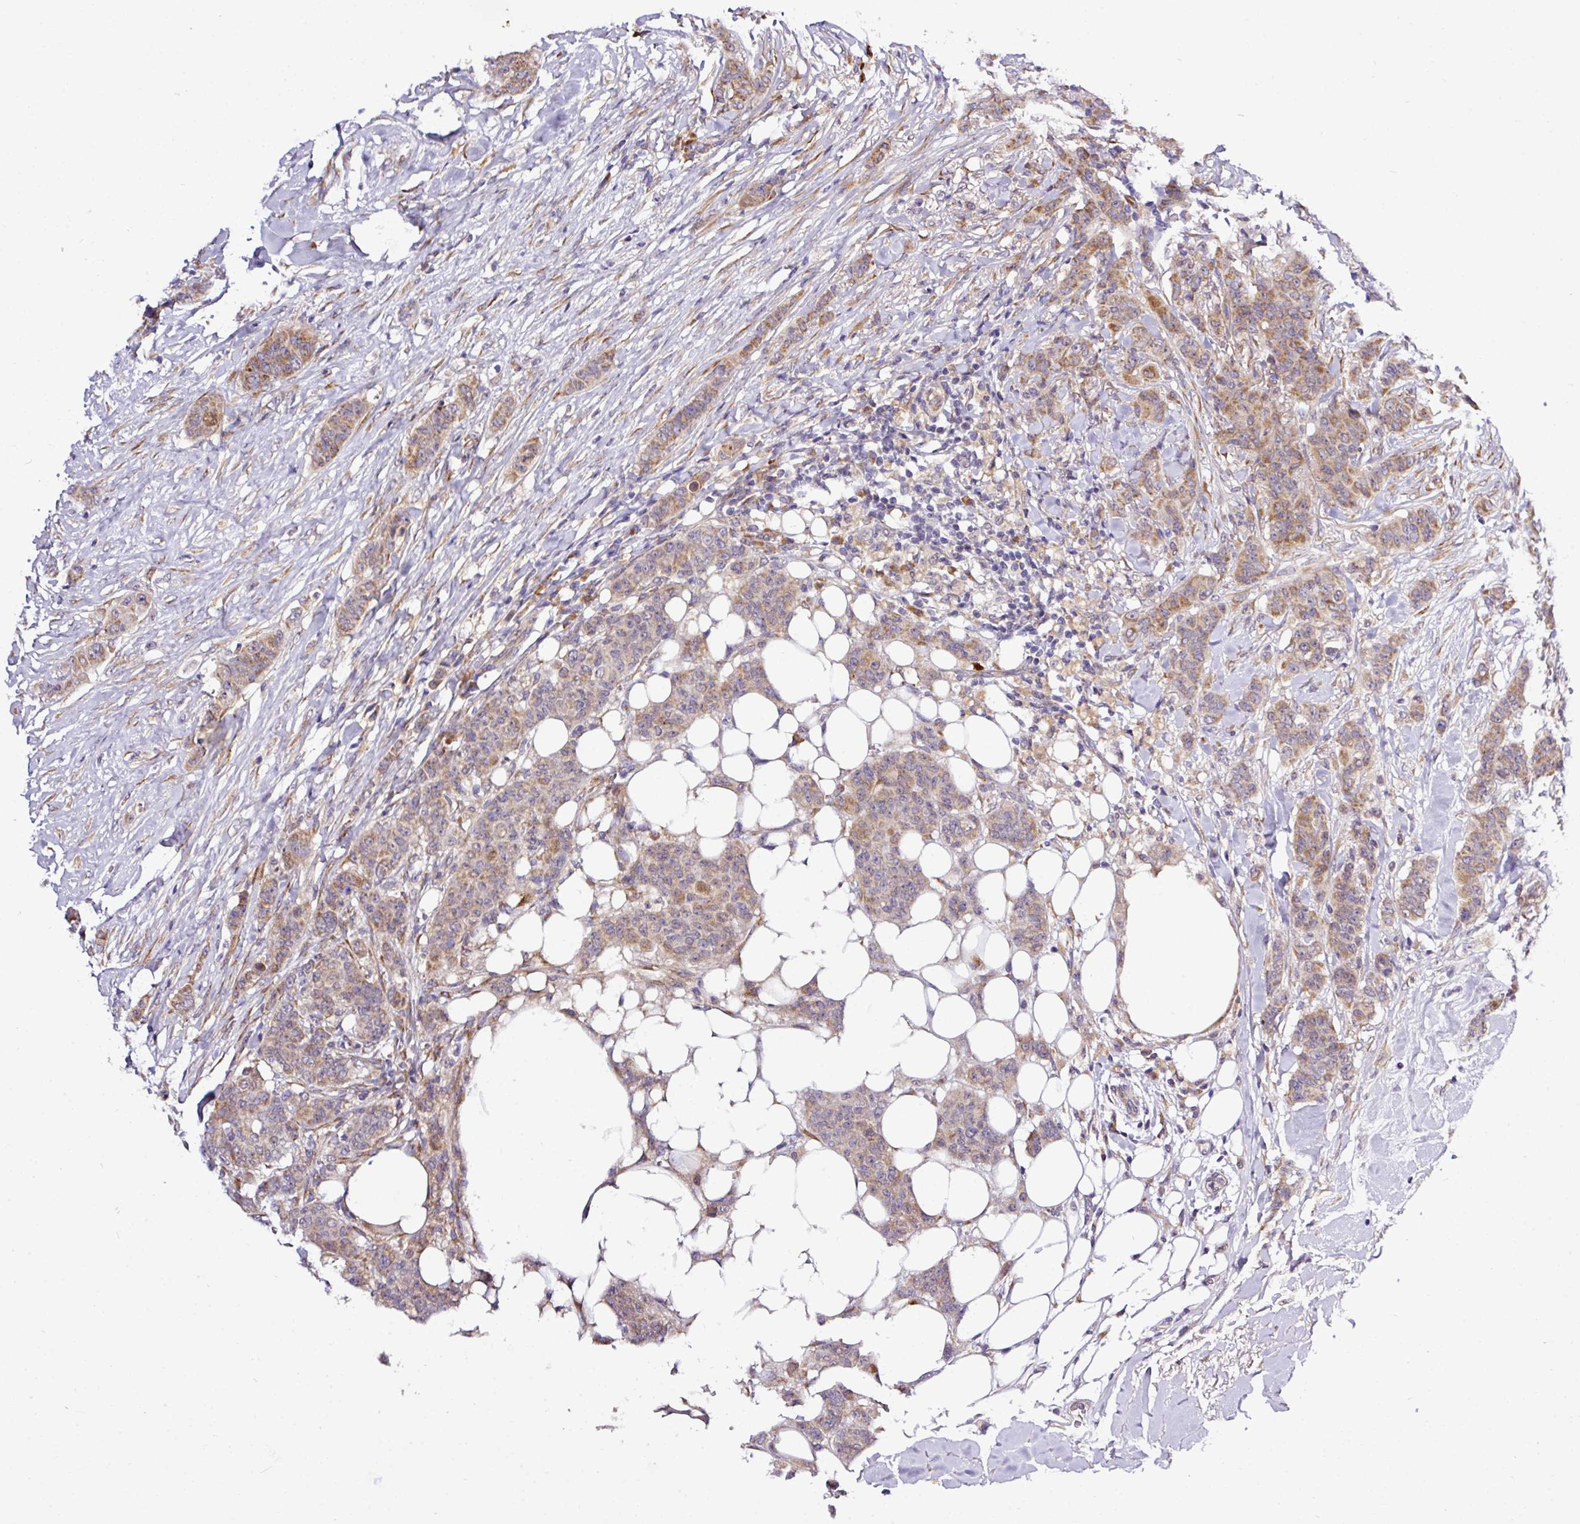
{"staining": {"intensity": "moderate", "quantity": "25%-75%", "location": "cytoplasmic/membranous"}, "tissue": "breast cancer", "cell_type": "Tumor cells", "image_type": "cancer", "snomed": [{"axis": "morphology", "description": "Duct carcinoma"}, {"axis": "topography", "description": "Breast"}], "caption": "Breast cancer (intraductal carcinoma) tissue demonstrates moderate cytoplasmic/membranous staining in about 25%-75% of tumor cells", "gene": "TM2D2", "patient": {"sex": "female", "age": 40}}